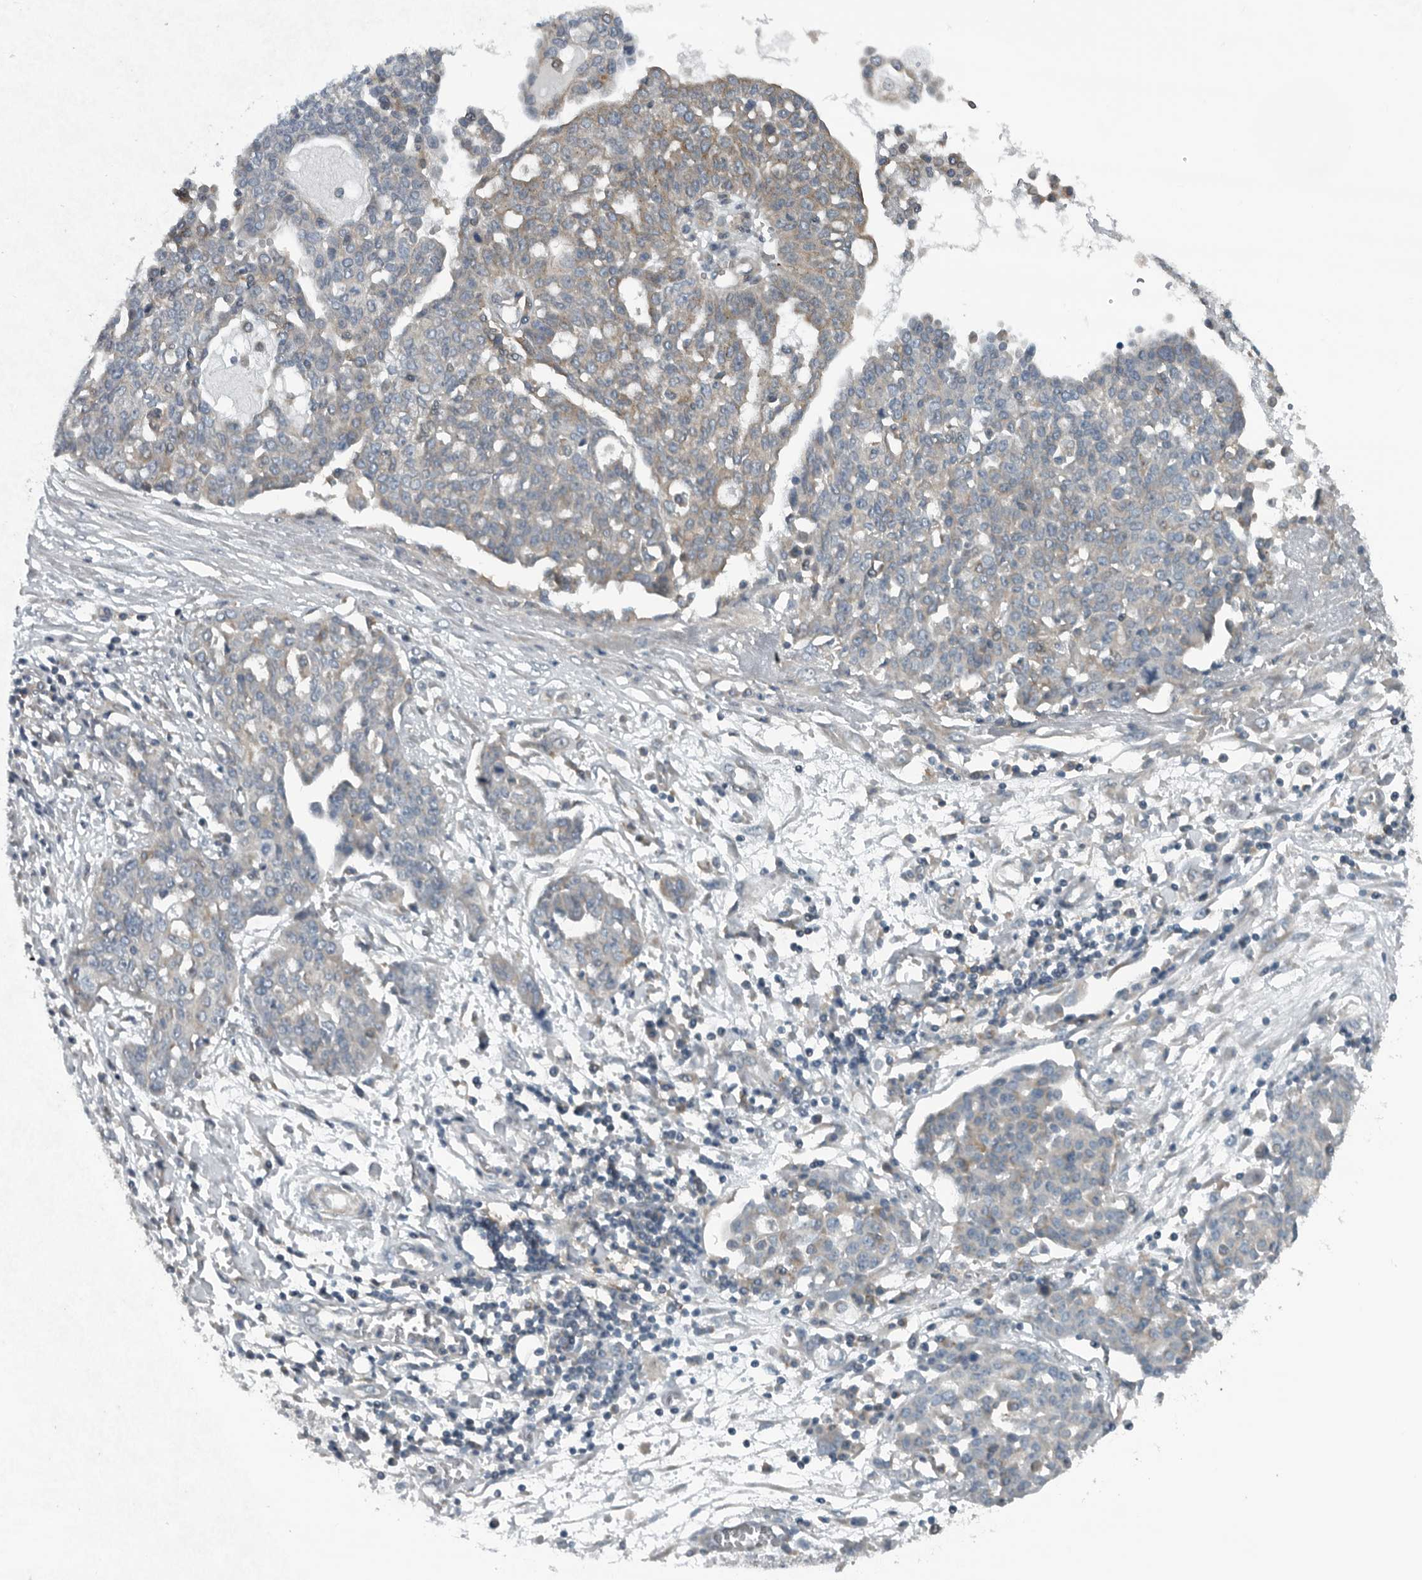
{"staining": {"intensity": "weak", "quantity": "<25%", "location": "cytoplasmic/membranous"}, "tissue": "ovarian cancer", "cell_type": "Tumor cells", "image_type": "cancer", "snomed": [{"axis": "morphology", "description": "Cystadenocarcinoma, serous, NOS"}, {"axis": "topography", "description": "Soft tissue"}, {"axis": "topography", "description": "Ovary"}], "caption": "Tumor cells are negative for protein expression in human ovarian cancer.", "gene": "AMFR", "patient": {"sex": "female", "age": 57}}